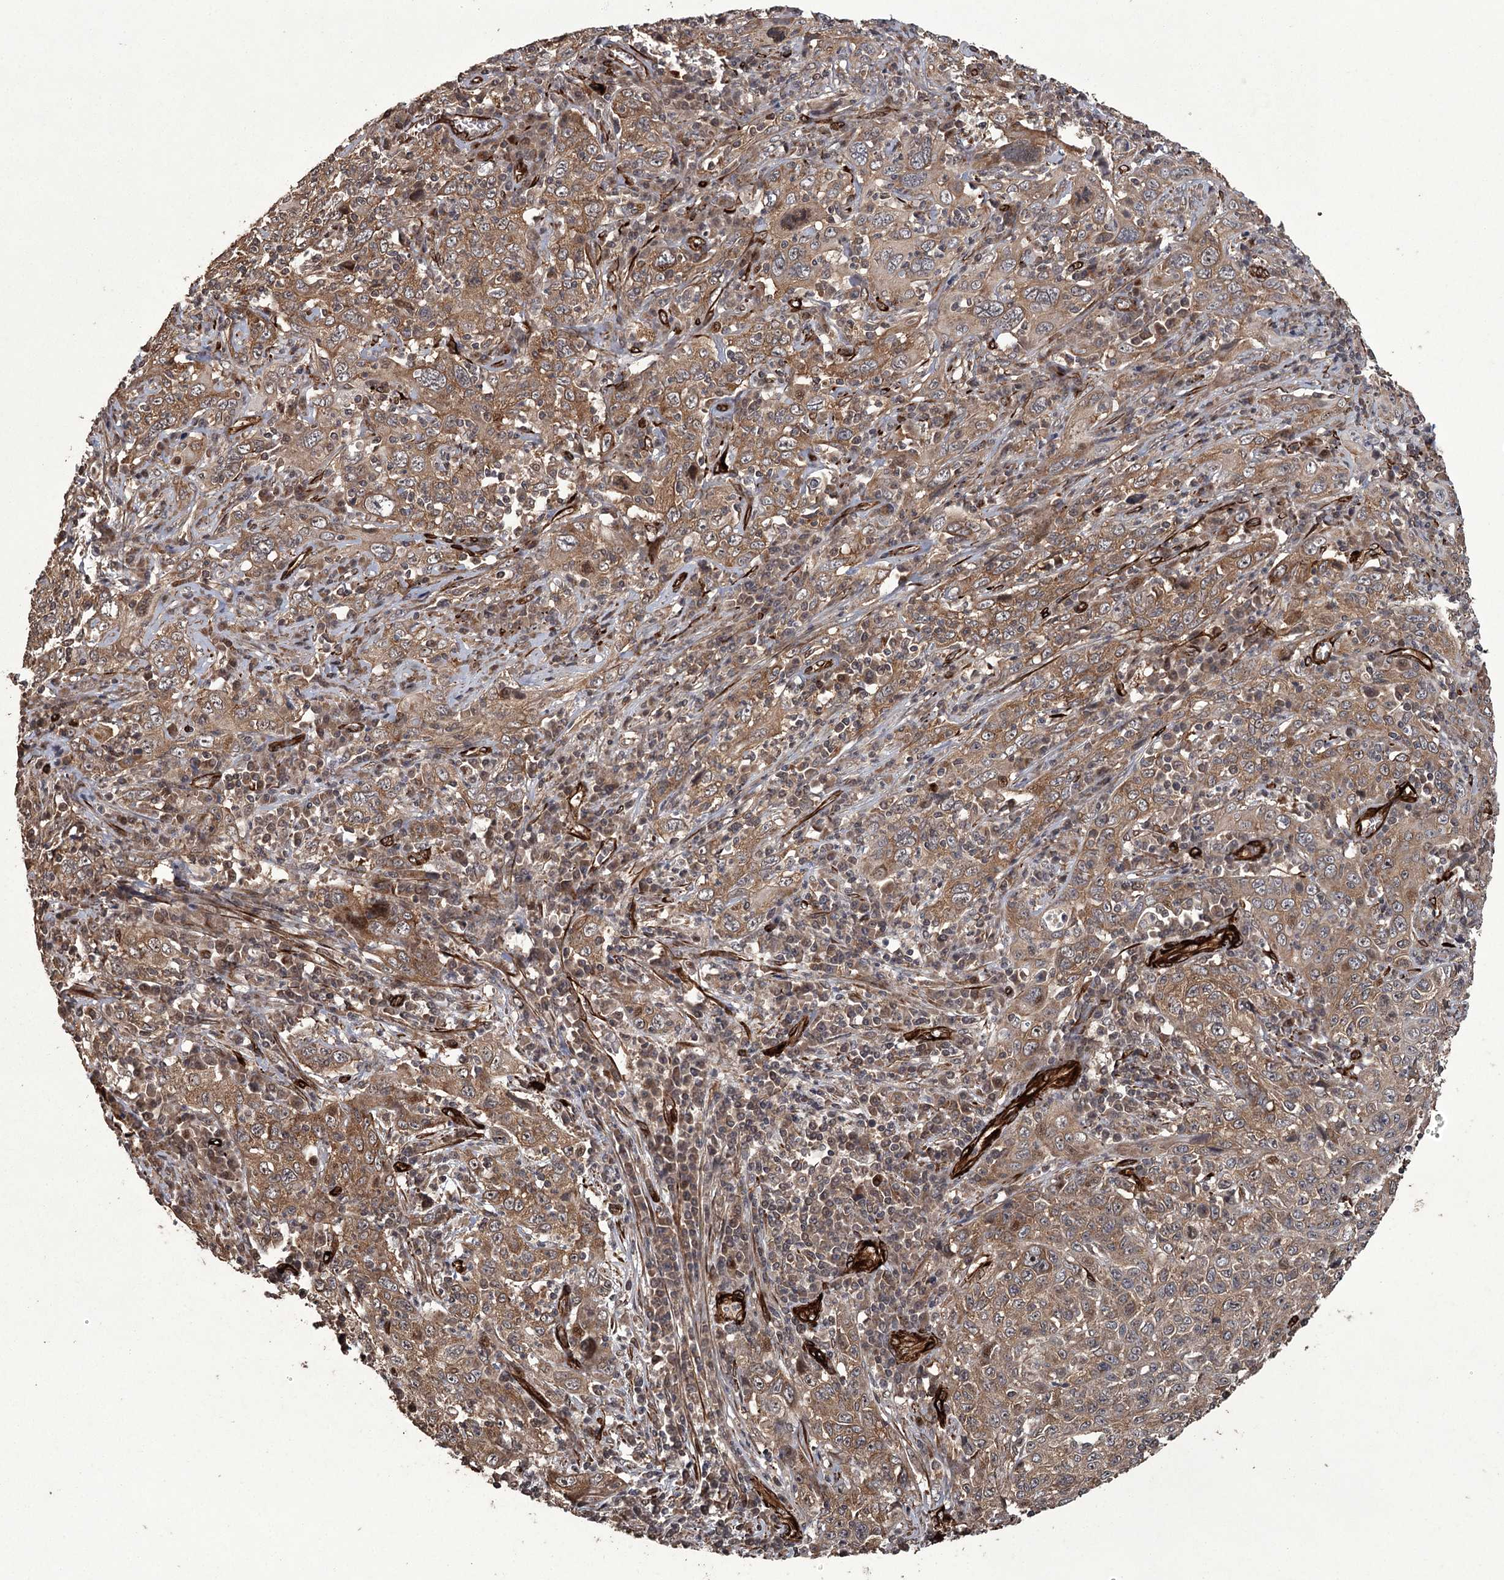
{"staining": {"intensity": "moderate", "quantity": ">75%", "location": "cytoplasmic/membranous"}, "tissue": "cervical cancer", "cell_type": "Tumor cells", "image_type": "cancer", "snomed": [{"axis": "morphology", "description": "Squamous cell carcinoma, NOS"}, {"axis": "topography", "description": "Cervix"}], "caption": "Cervical cancer (squamous cell carcinoma) tissue exhibits moderate cytoplasmic/membranous staining in approximately >75% of tumor cells, visualized by immunohistochemistry. Nuclei are stained in blue.", "gene": "RPAP3", "patient": {"sex": "female", "age": 46}}